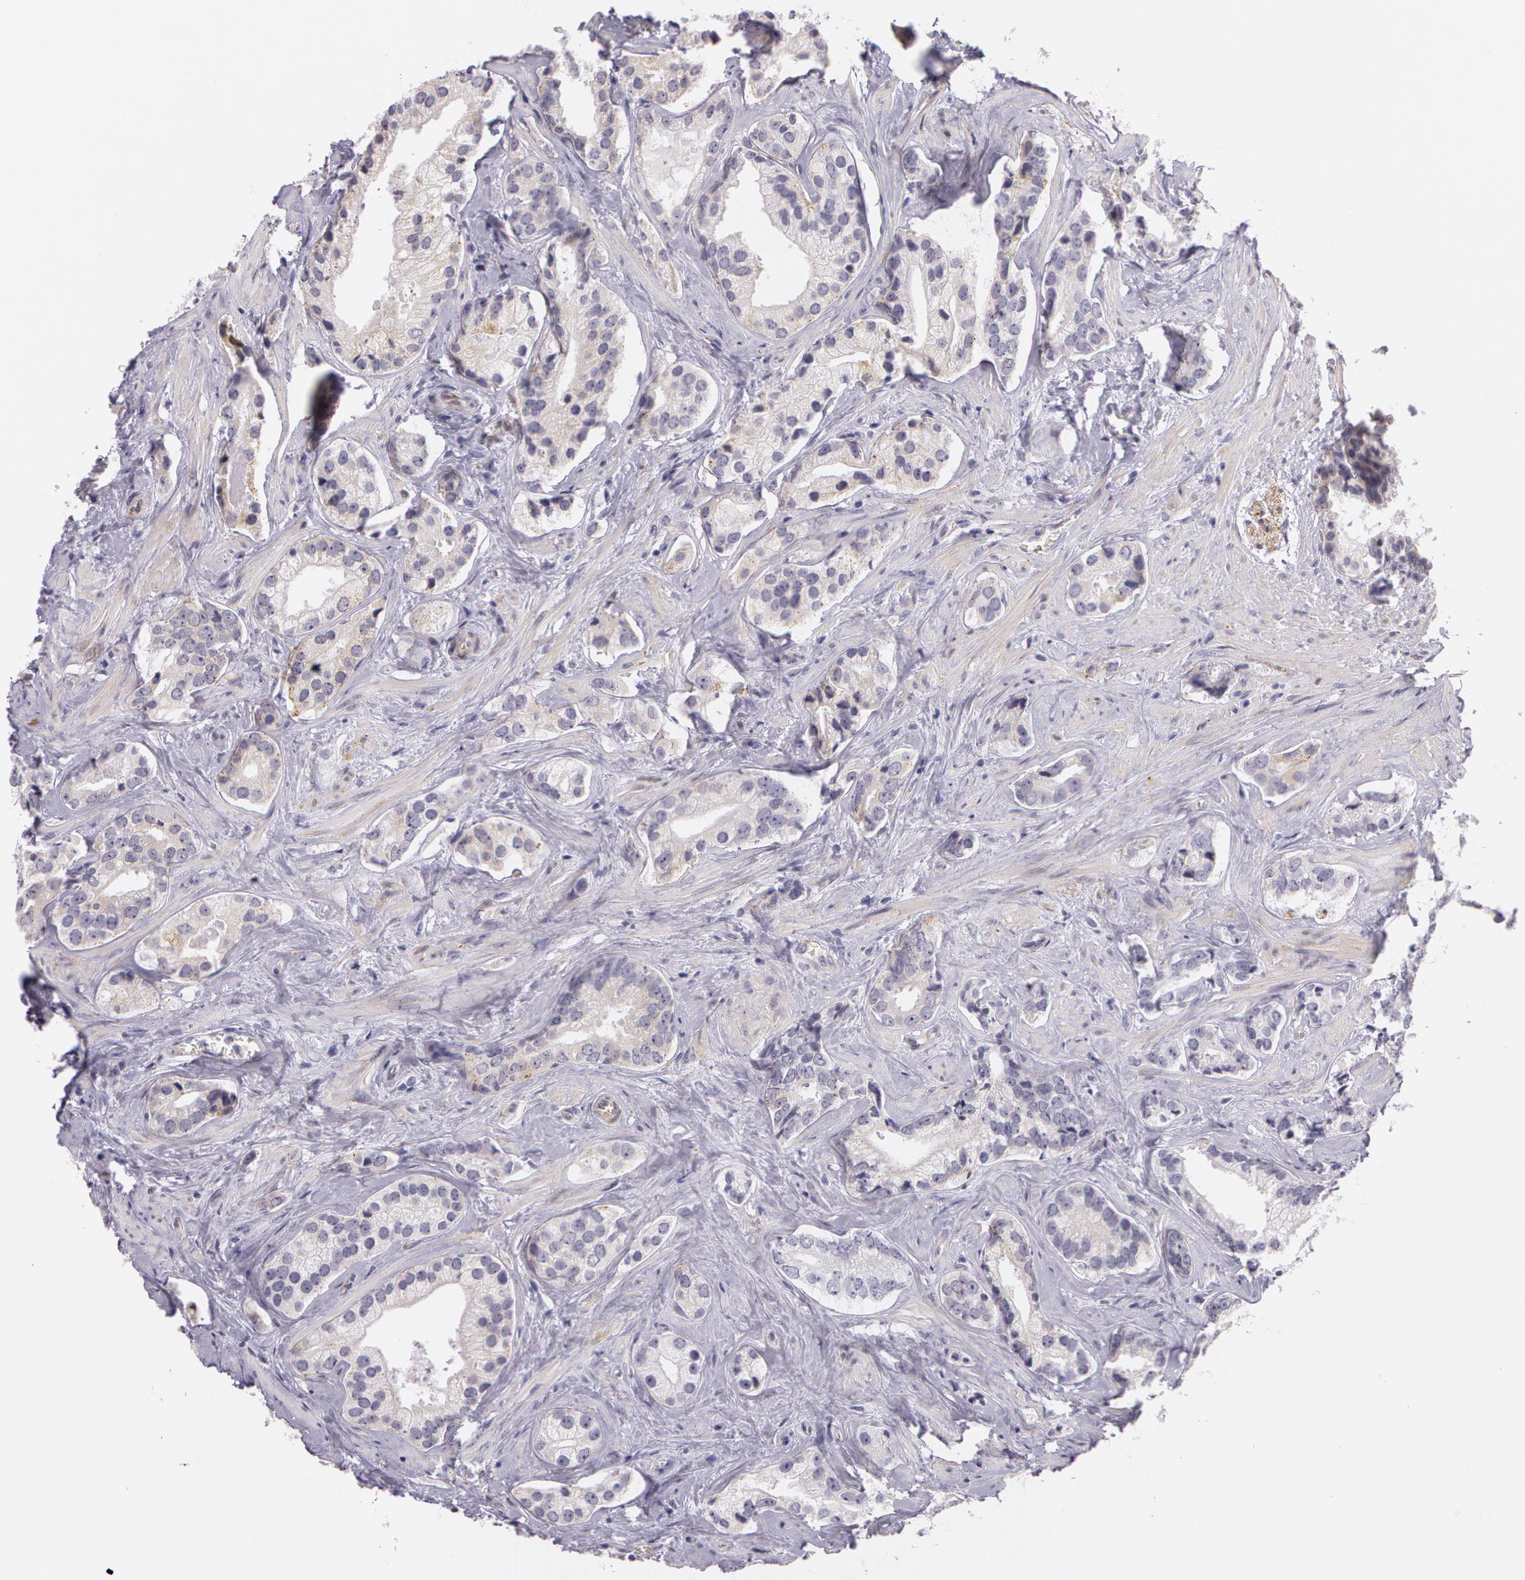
{"staining": {"intensity": "weak", "quantity": "25%-75%", "location": "cytoplasmic/membranous"}, "tissue": "prostate cancer", "cell_type": "Tumor cells", "image_type": "cancer", "snomed": [{"axis": "morphology", "description": "Adenocarcinoma, Medium grade"}, {"axis": "topography", "description": "Prostate"}], "caption": "Immunohistochemistry (IHC) of human prostate cancer demonstrates low levels of weak cytoplasmic/membranous positivity in about 25%-75% of tumor cells.", "gene": "APP", "patient": {"sex": "male", "age": 70}}